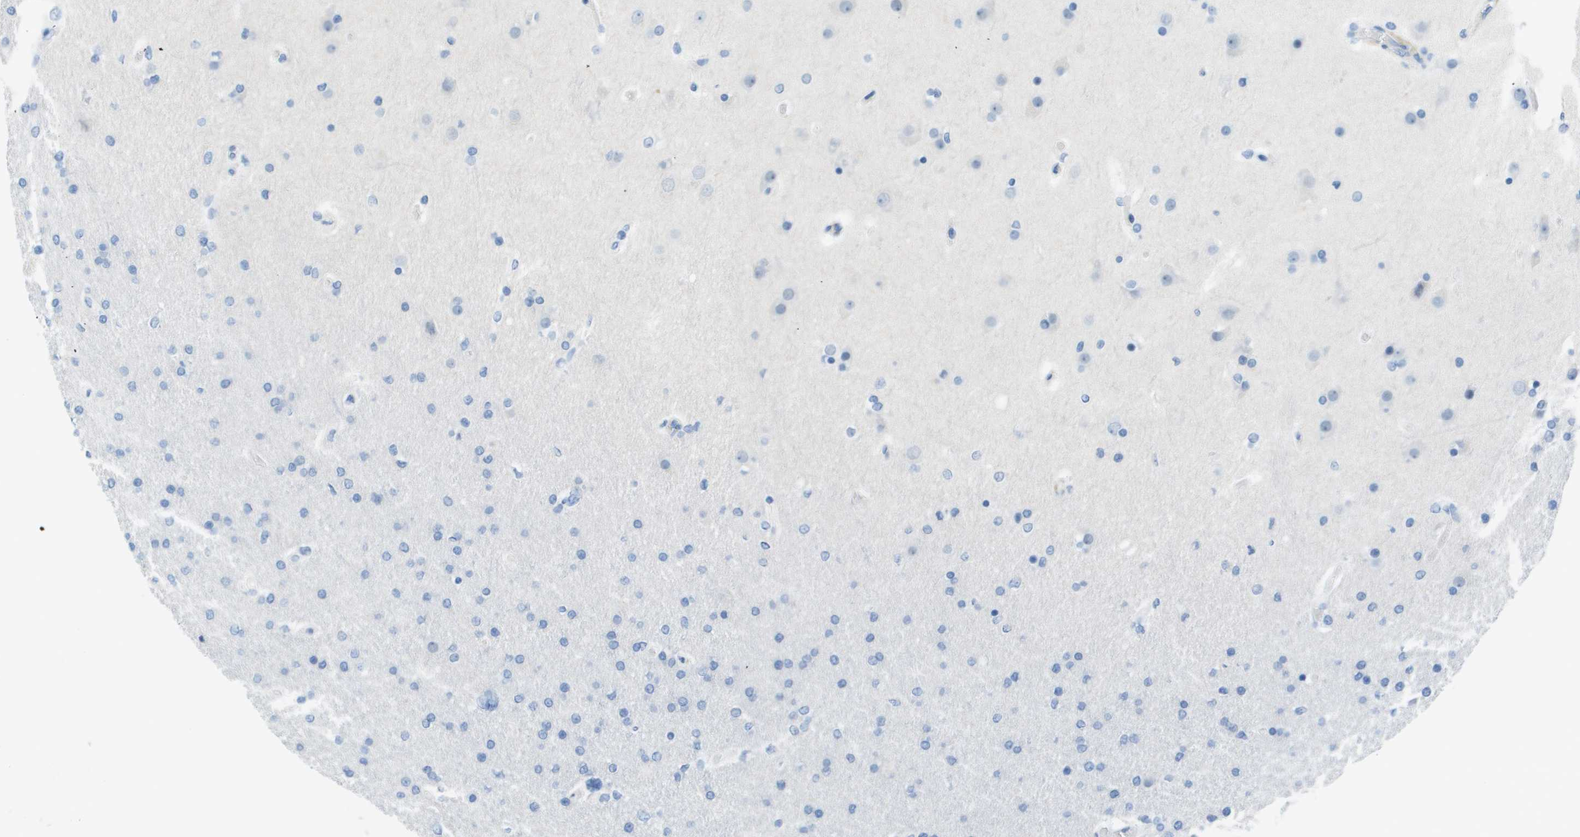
{"staining": {"intensity": "negative", "quantity": "none", "location": "none"}, "tissue": "glioma", "cell_type": "Tumor cells", "image_type": "cancer", "snomed": [{"axis": "morphology", "description": "Glioma, malignant, High grade"}, {"axis": "topography", "description": "Cerebral cortex"}], "caption": "This histopathology image is of malignant high-grade glioma stained with immunohistochemistry (IHC) to label a protein in brown with the nuclei are counter-stained blue. There is no positivity in tumor cells.", "gene": "ZBTB43", "patient": {"sex": "female", "age": 36}}